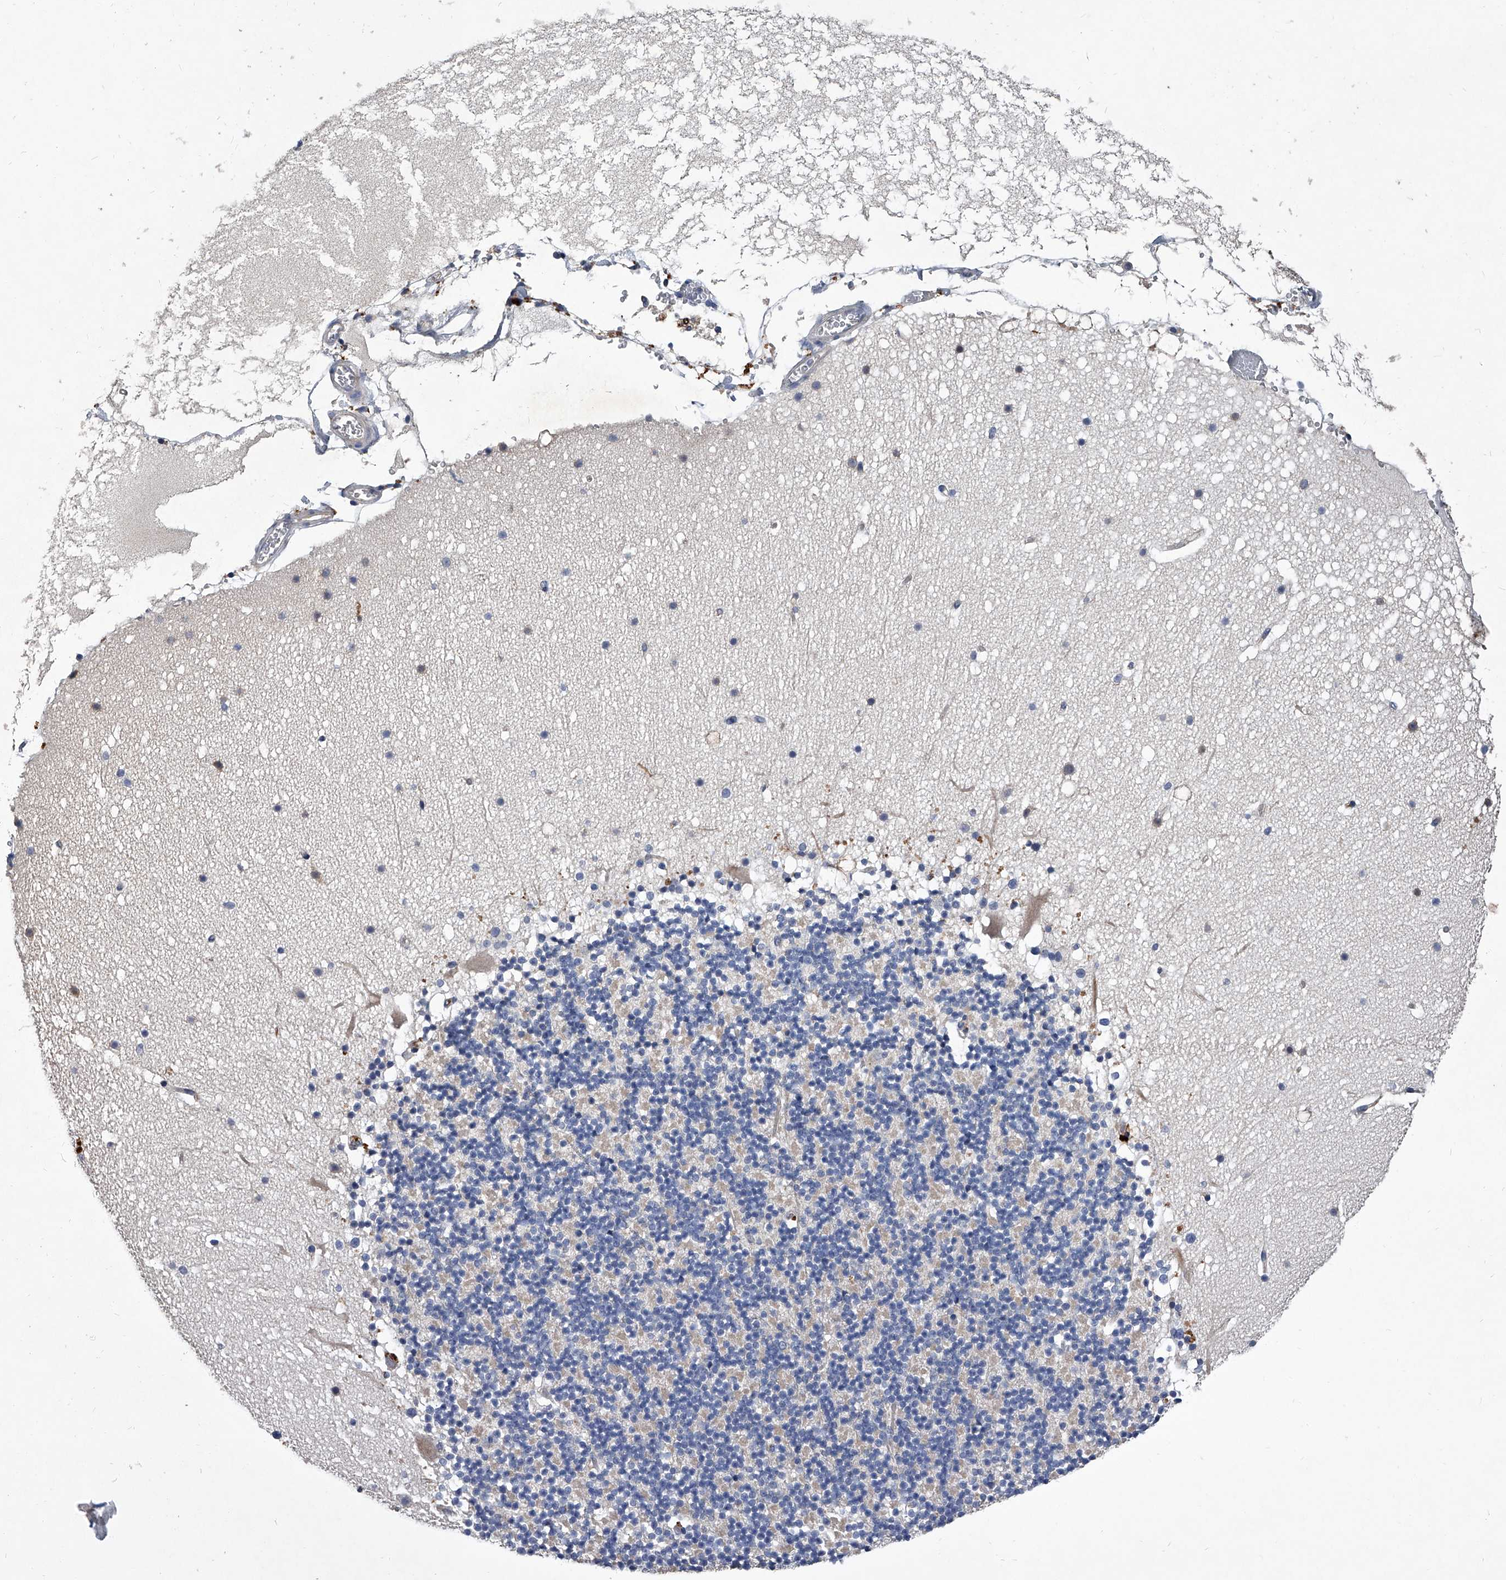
{"staining": {"intensity": "negative", "quantity": "none", "location": "none"}, "tissue": "cerebellum", "cell_type": "Cells in granular layer", "image_type": "normal", "snomed": [{"axis": "morphology", "description": "Normal tissue, NOS"}, {"axis": "topography", "description": "Cerebellum"}], "caption": "A high-resolution photomicrograph shows immunohistochemistry (IHC) staining of benign cerebellum, which reveals no significant staining in cells in granular layer.", "gene": "C5", "patient": {"sex": "male", "age": 57}}